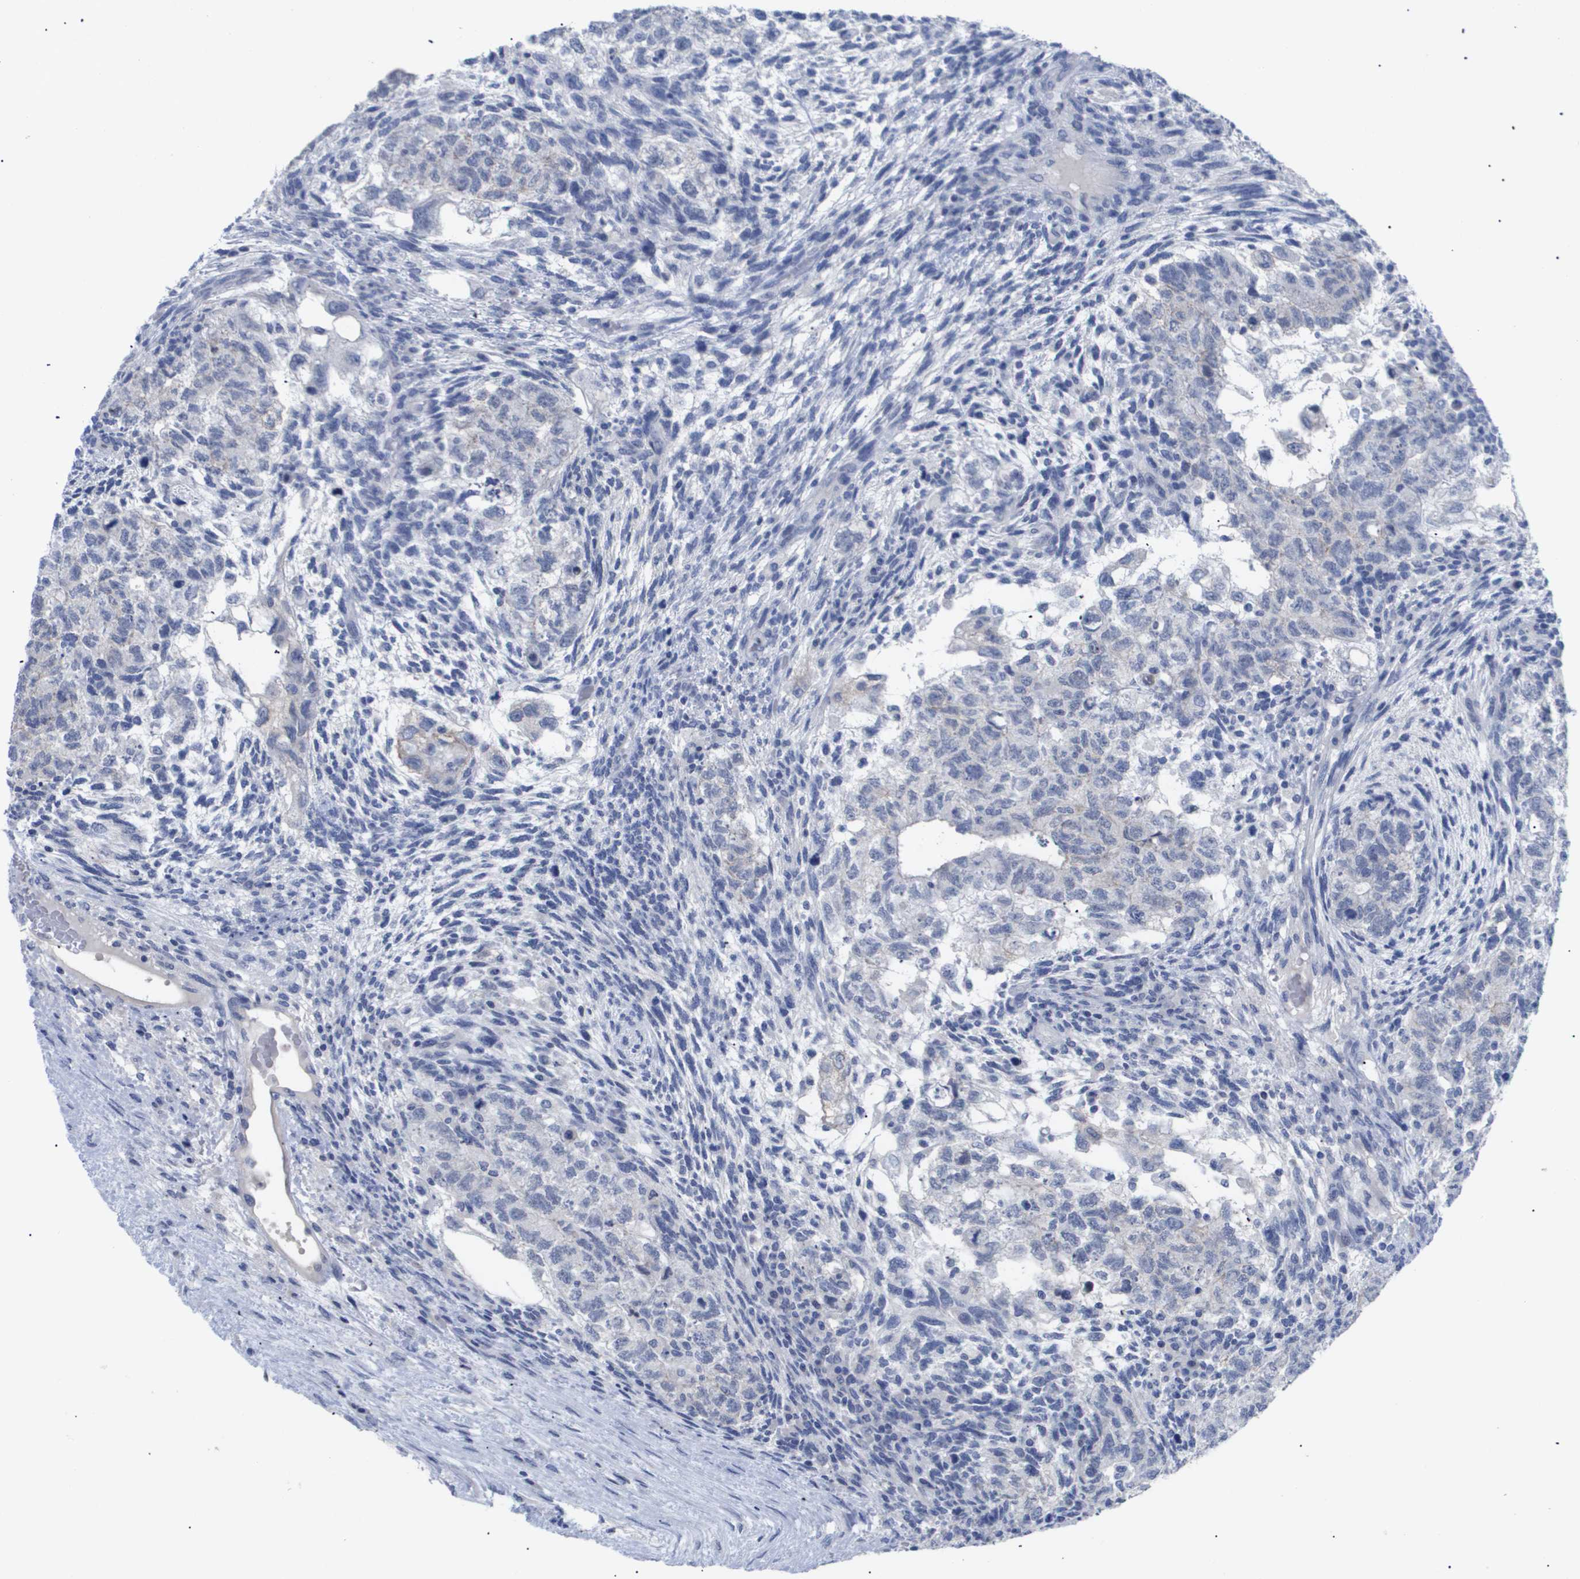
{"staining": {"intensity": "negative", "quantity": "none", "location": "none"}, "tissue": "testis cancer", "cell_type": "Tumor cells", "image_type": "cancer", "snomed": [{"axis": "morphology", "description": "Normal tissue, NOS"}, {"axis": "morphology", "description": "Carcinoma, Embryonal, NOS"}, {"axis": "topography", "description": "Testis"}], "caption": "Tumor cells are negative for protein expression in human testis cancer (embryonal carcinoma).", "gene": "CAV3", "patient": {"sex": "male", "age": 36}}